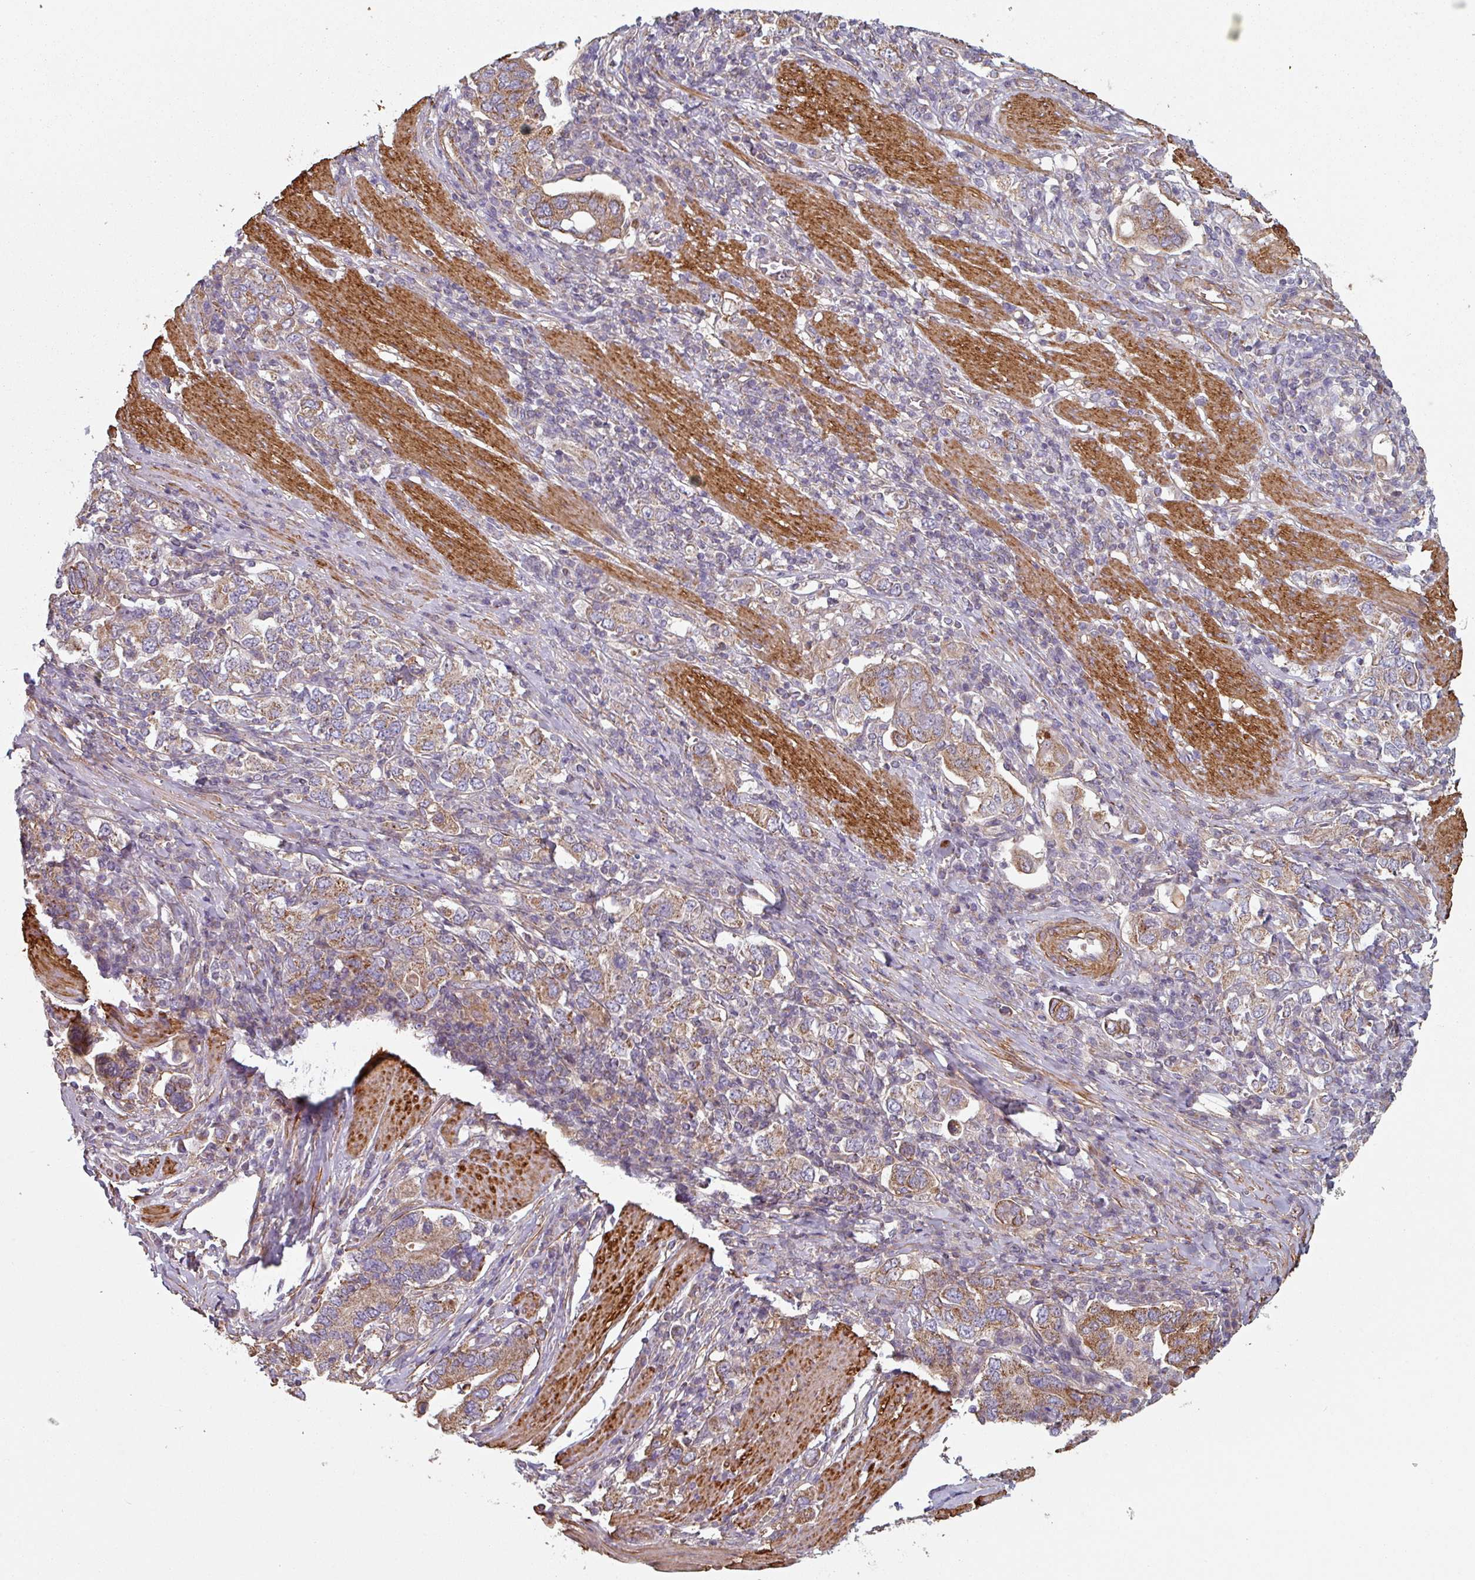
{"staining": {"intensity": "moderate", "quantity": "25%-75%", "location": "cytoplasmic/membranous"}, "tissue": "stomach cancer", "cell_type": "Tumor cells", "image_type": "cancer", "snomed": [{"axis": "morphology", "description": "Adenocarcinoma, NOS"}, {"axis": "topography", "description": "Stomach, upper"}, {"axis": "topography", "description": "Stomach"}], "caption": "This is a histology image of IHC staining of adenocarcinoma (stomach), which shows moderate expression in the cytoplasmic/membranous of tumor cells.", "gene": "GSTA4", "patient": {"sex": "male", "age": 62}}